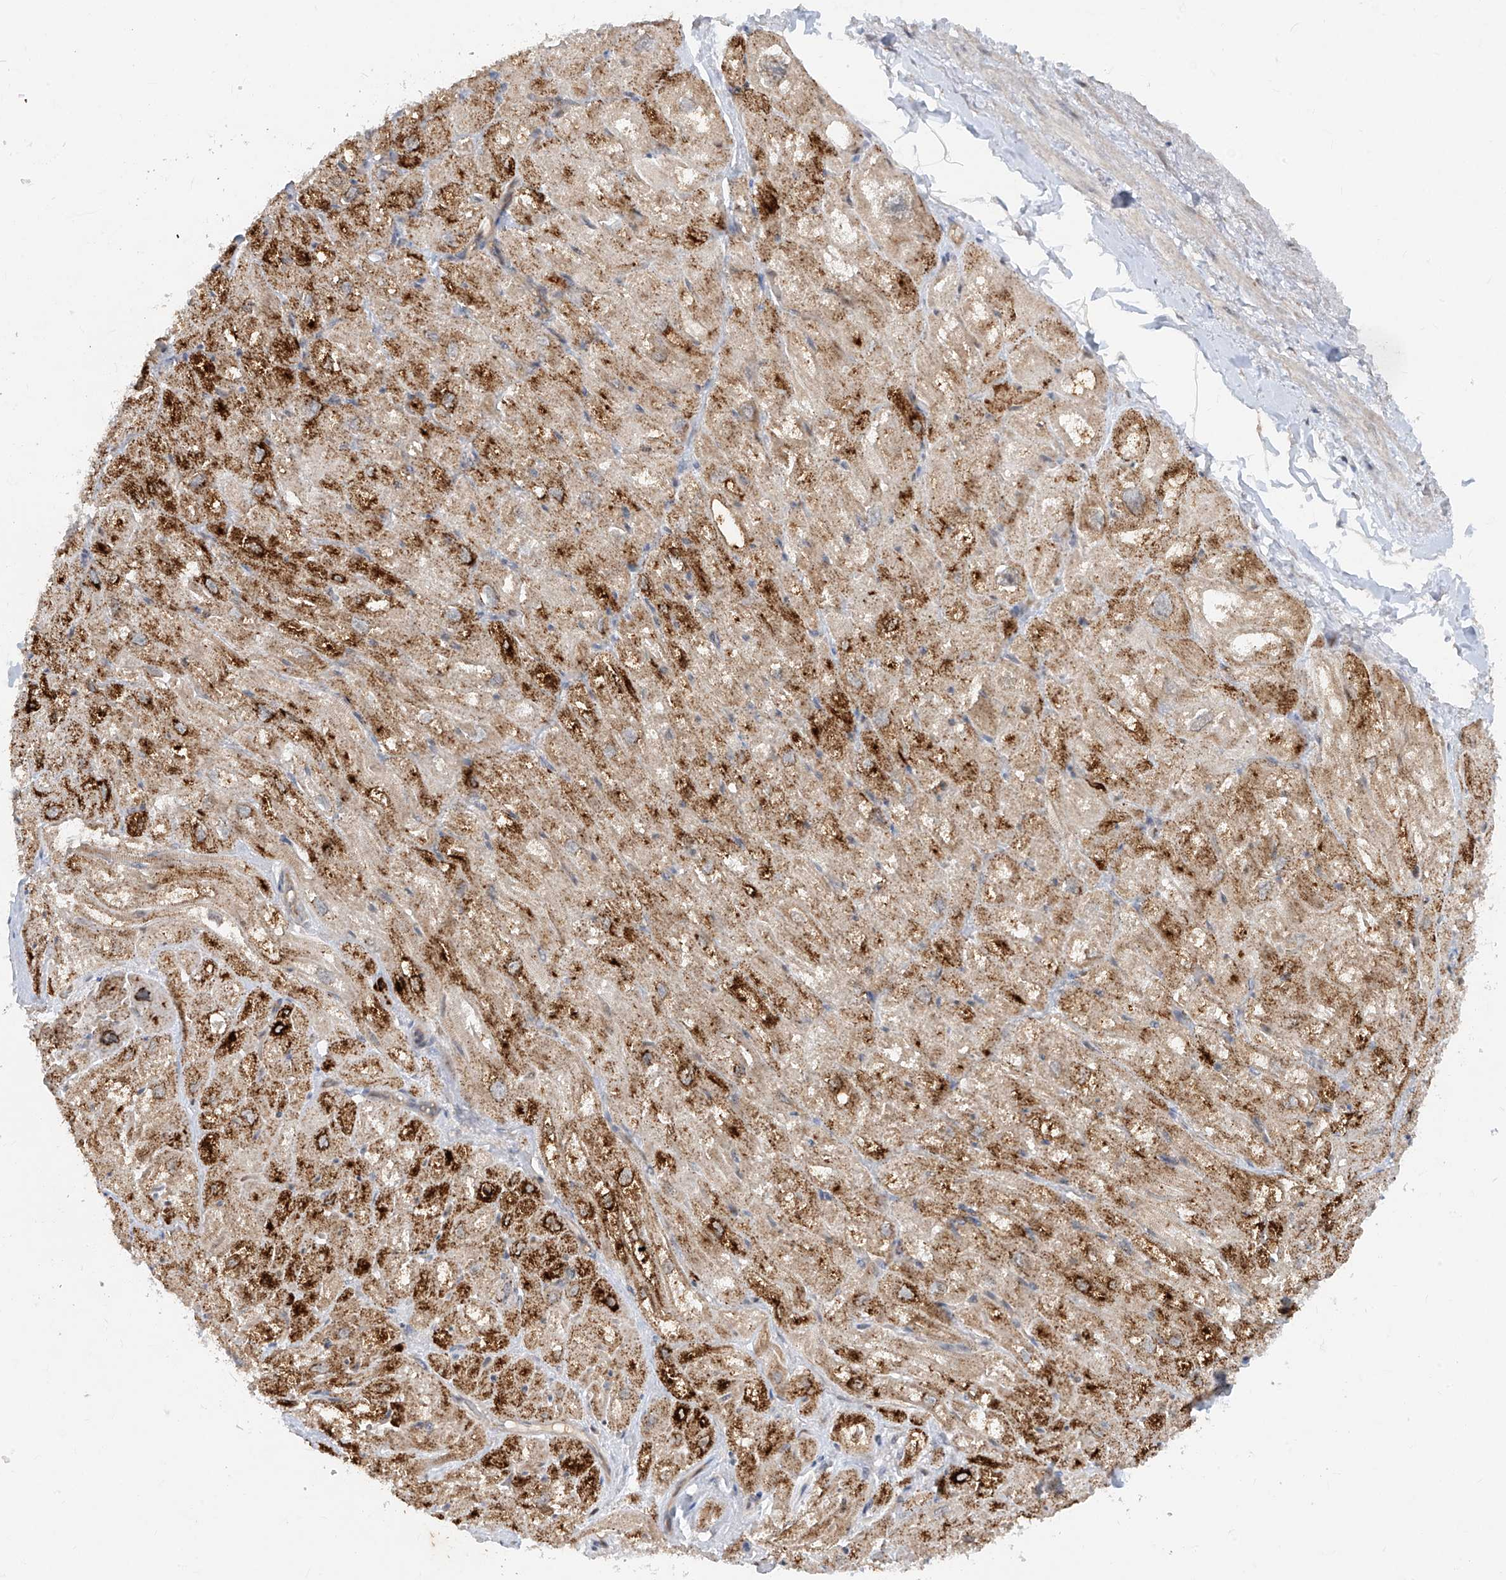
{"staining": {"intensity": "strong", "quantity": "25%-75%", "location": "cytoplasmic/membranous"}, "tissue": "heart muscle", "cell_type": "Cardiomyocytes", "image_type": "normal", "snomed": [{"axis": "morphology", "description": "Normal tissue, NOS"}, {"axis": "topography", "description": "Heart"}], "caption": "Immunohistochemical staining of unremarkable human heart muscle shows strong cytoplasmic/membranous protein expression in about 25%-75% of cardiomyocytes. Using DAB (brown) and hematoxylin (blue) stains, captured at high magnification using brightfield microscopy.", "gene": "ZNF358", "patient": {"sex": "male", "age": 50}}